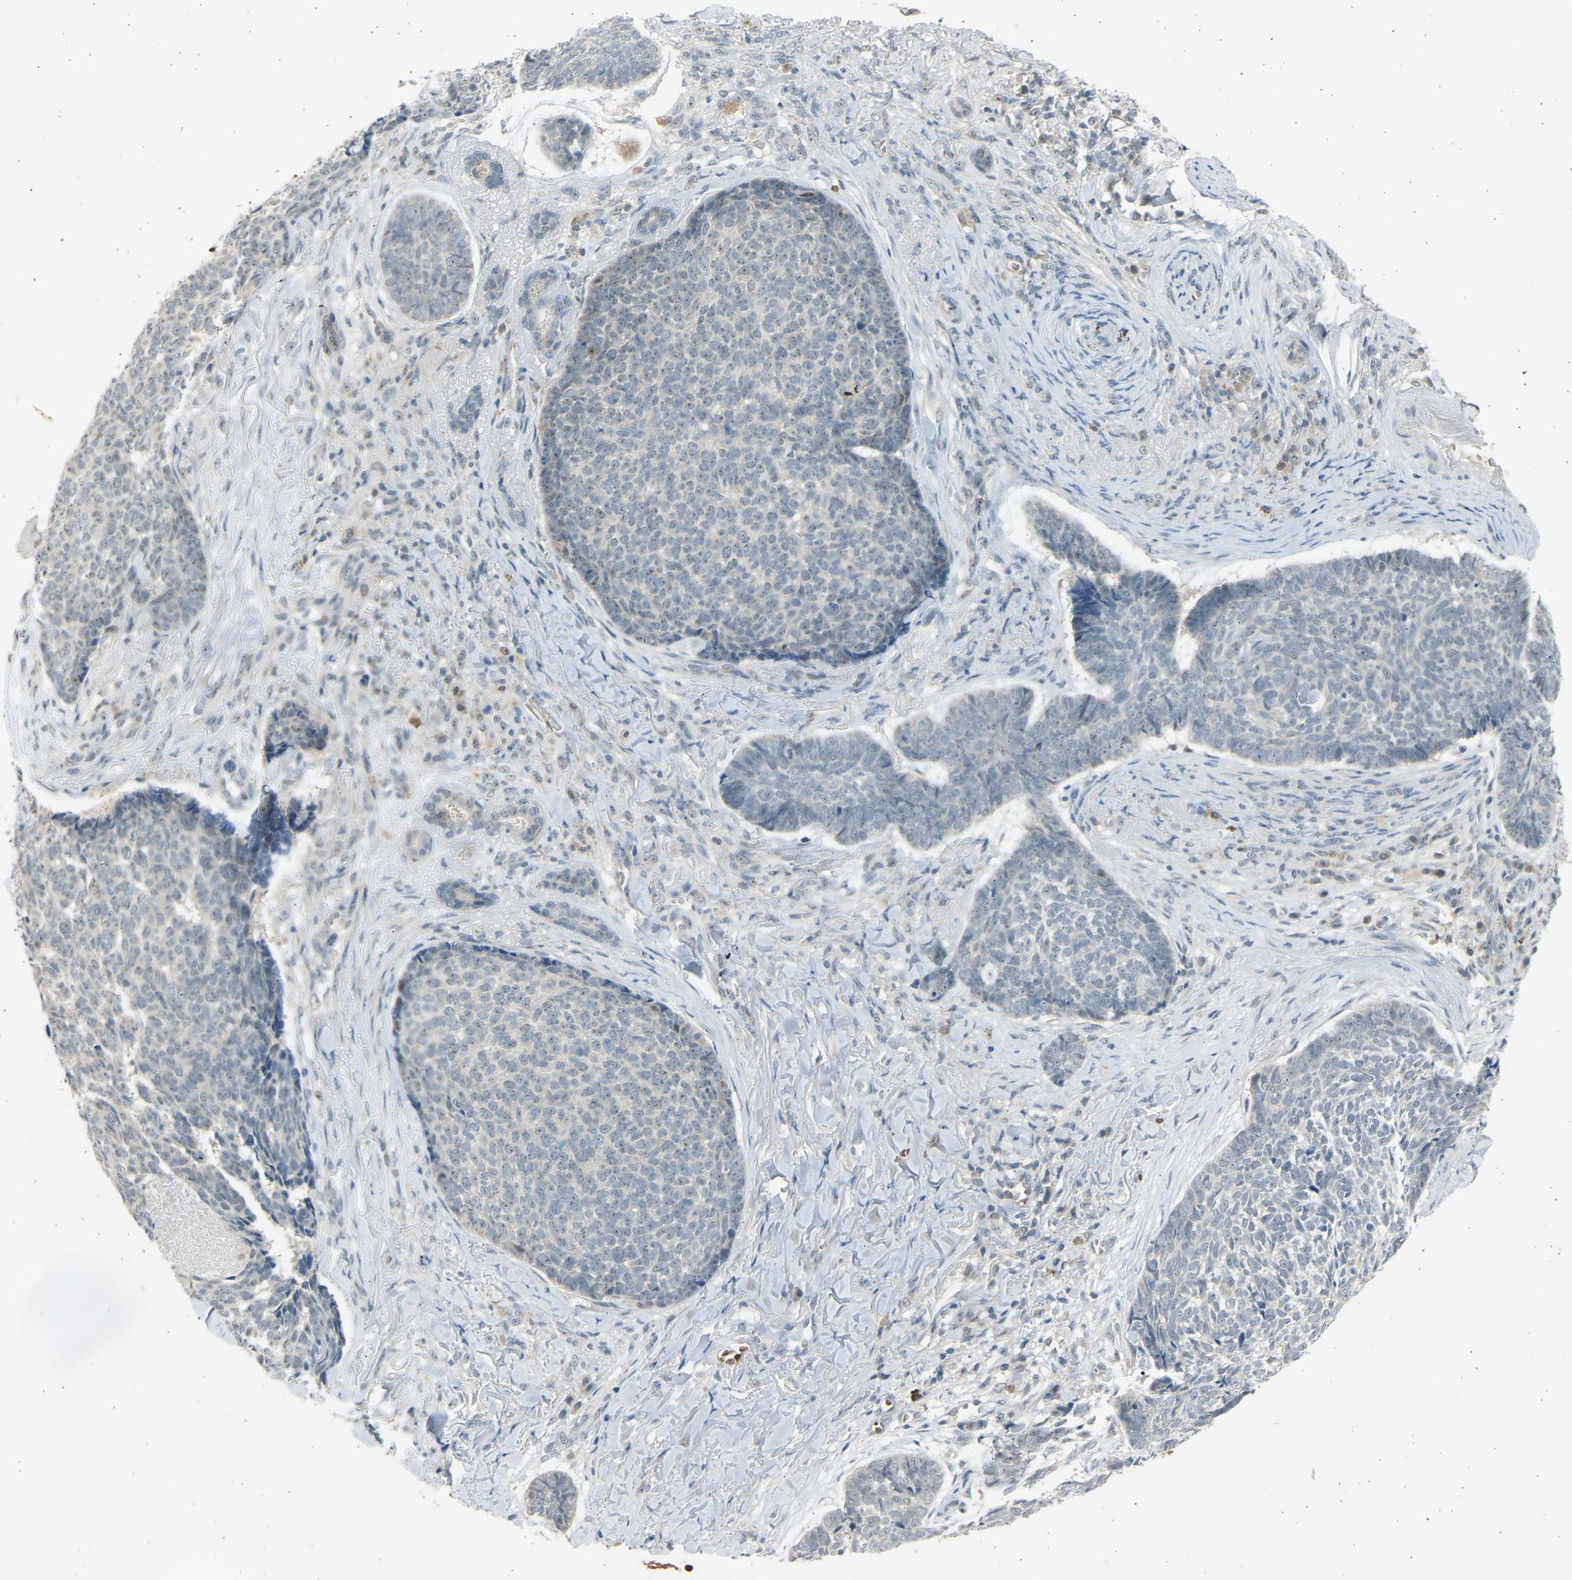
{"staining": {"intensity": "weak", "quantity": "25%-75%", "location": "nuclear"}, "tissue": "skin cancer", "cell_type": "Tumor cells", "image_type": "cancer", "snomed": [{"axis": "morphology", "description": "Basal cell carcinoma"}, {"axis": "topography", "description": "Skin"}], "caption": "Immunohistochemical staining of basal cell carcinoma (skin) reveals low levels of weak nuclear staining in about 25%-75% of tumor cells.", "gene": "BIRC2", "patient": {"sex": "male", "age": 84}}